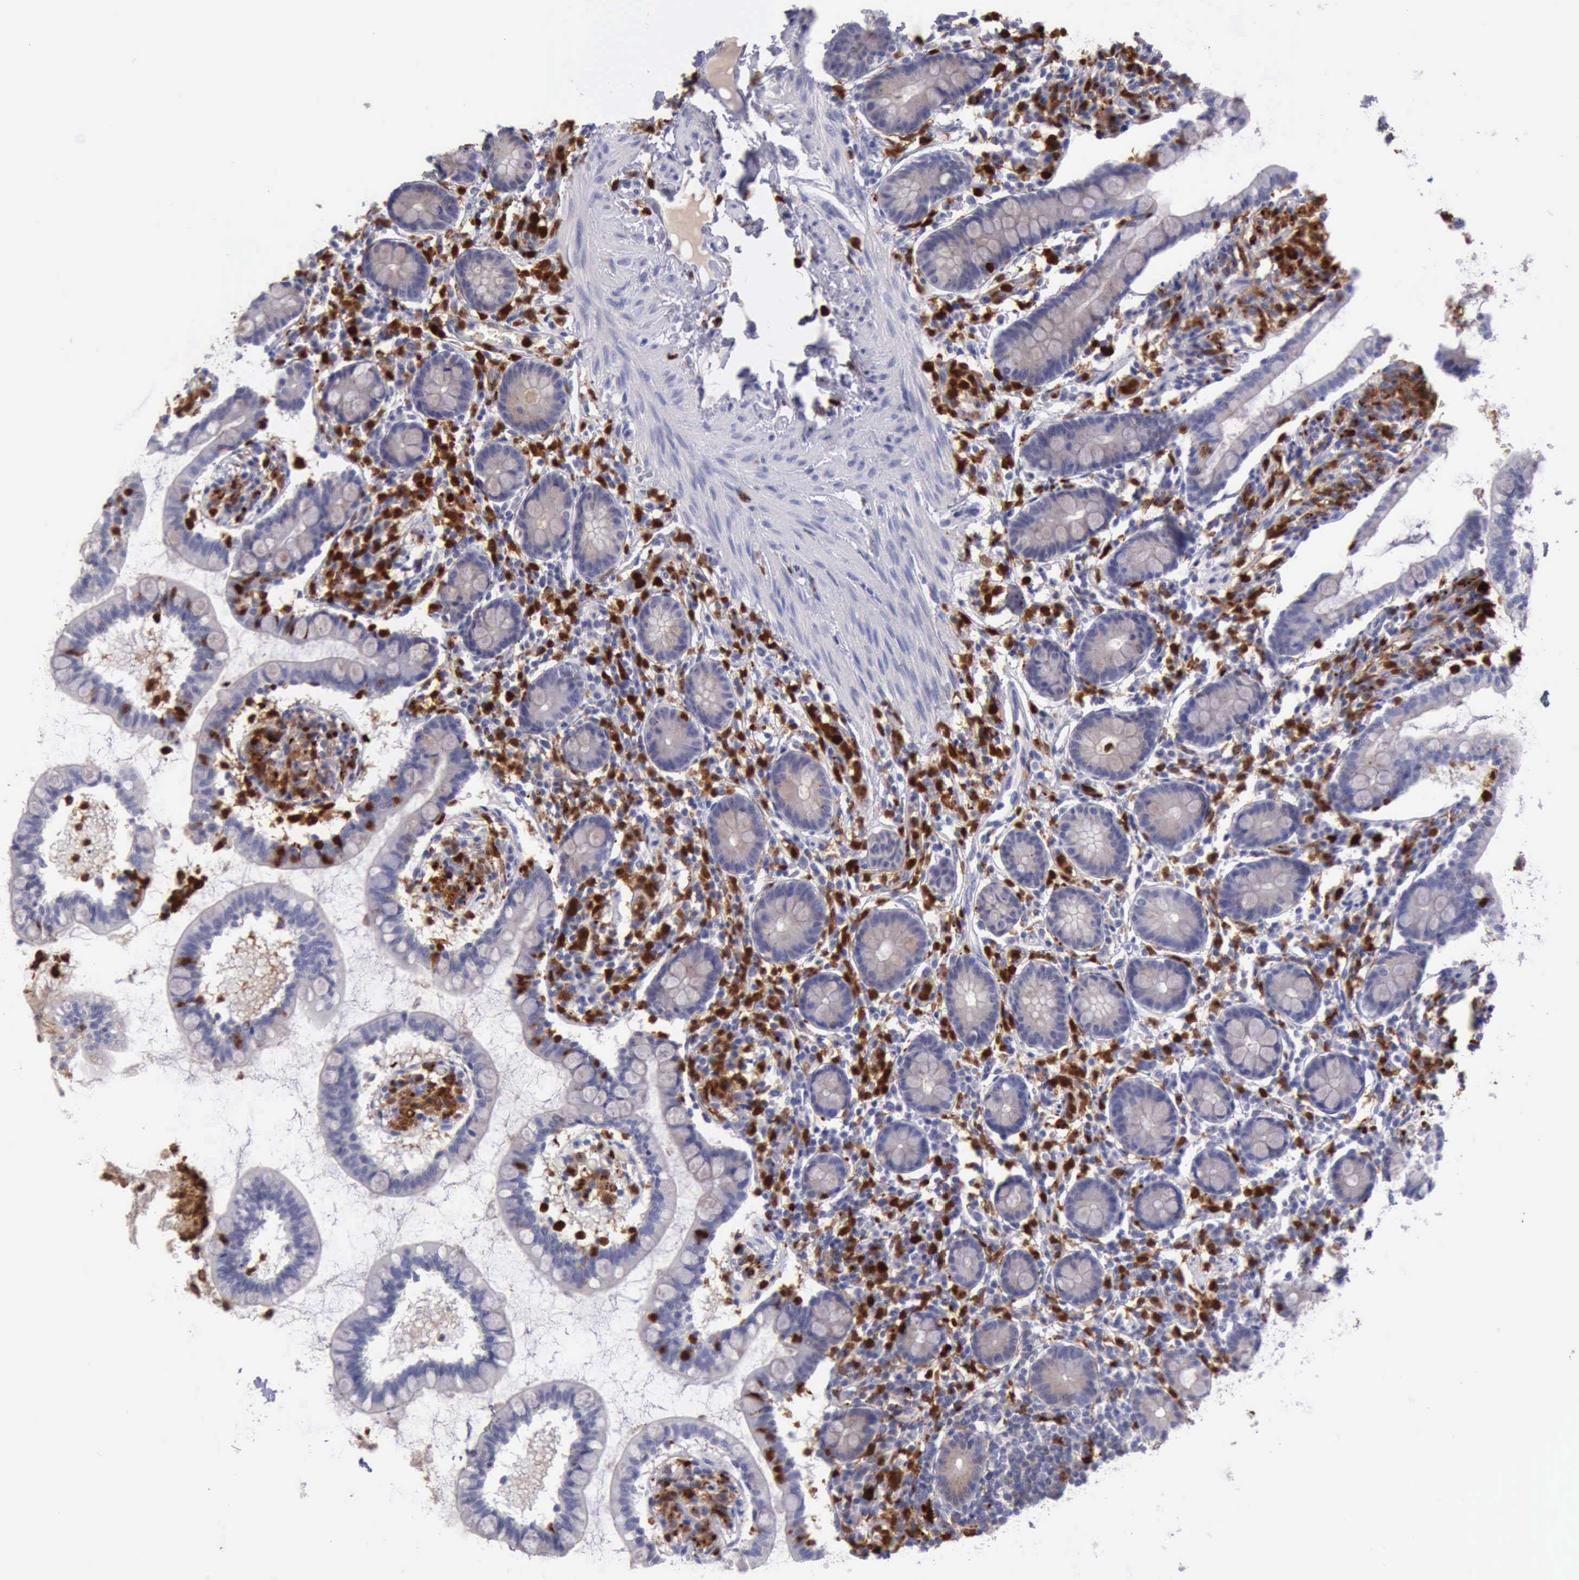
{"staining": {"intensity": "negative", "quantity": "none", "location": "none"}, "tissue": "small intestine", "cell_type": "Glandular cells", "image_type": "normal", "snomed": [{"axis": "morphology", "description": "Normal tissue, NOS"}, {"axis": "topography", "description": "Small intestine"}], "caption": "Immunohistochemical staining of benign human small intestine reveals no significant expression in glandular cells.", "gene": "CSTA", "patient": {"sex": "female", "age": 61}}